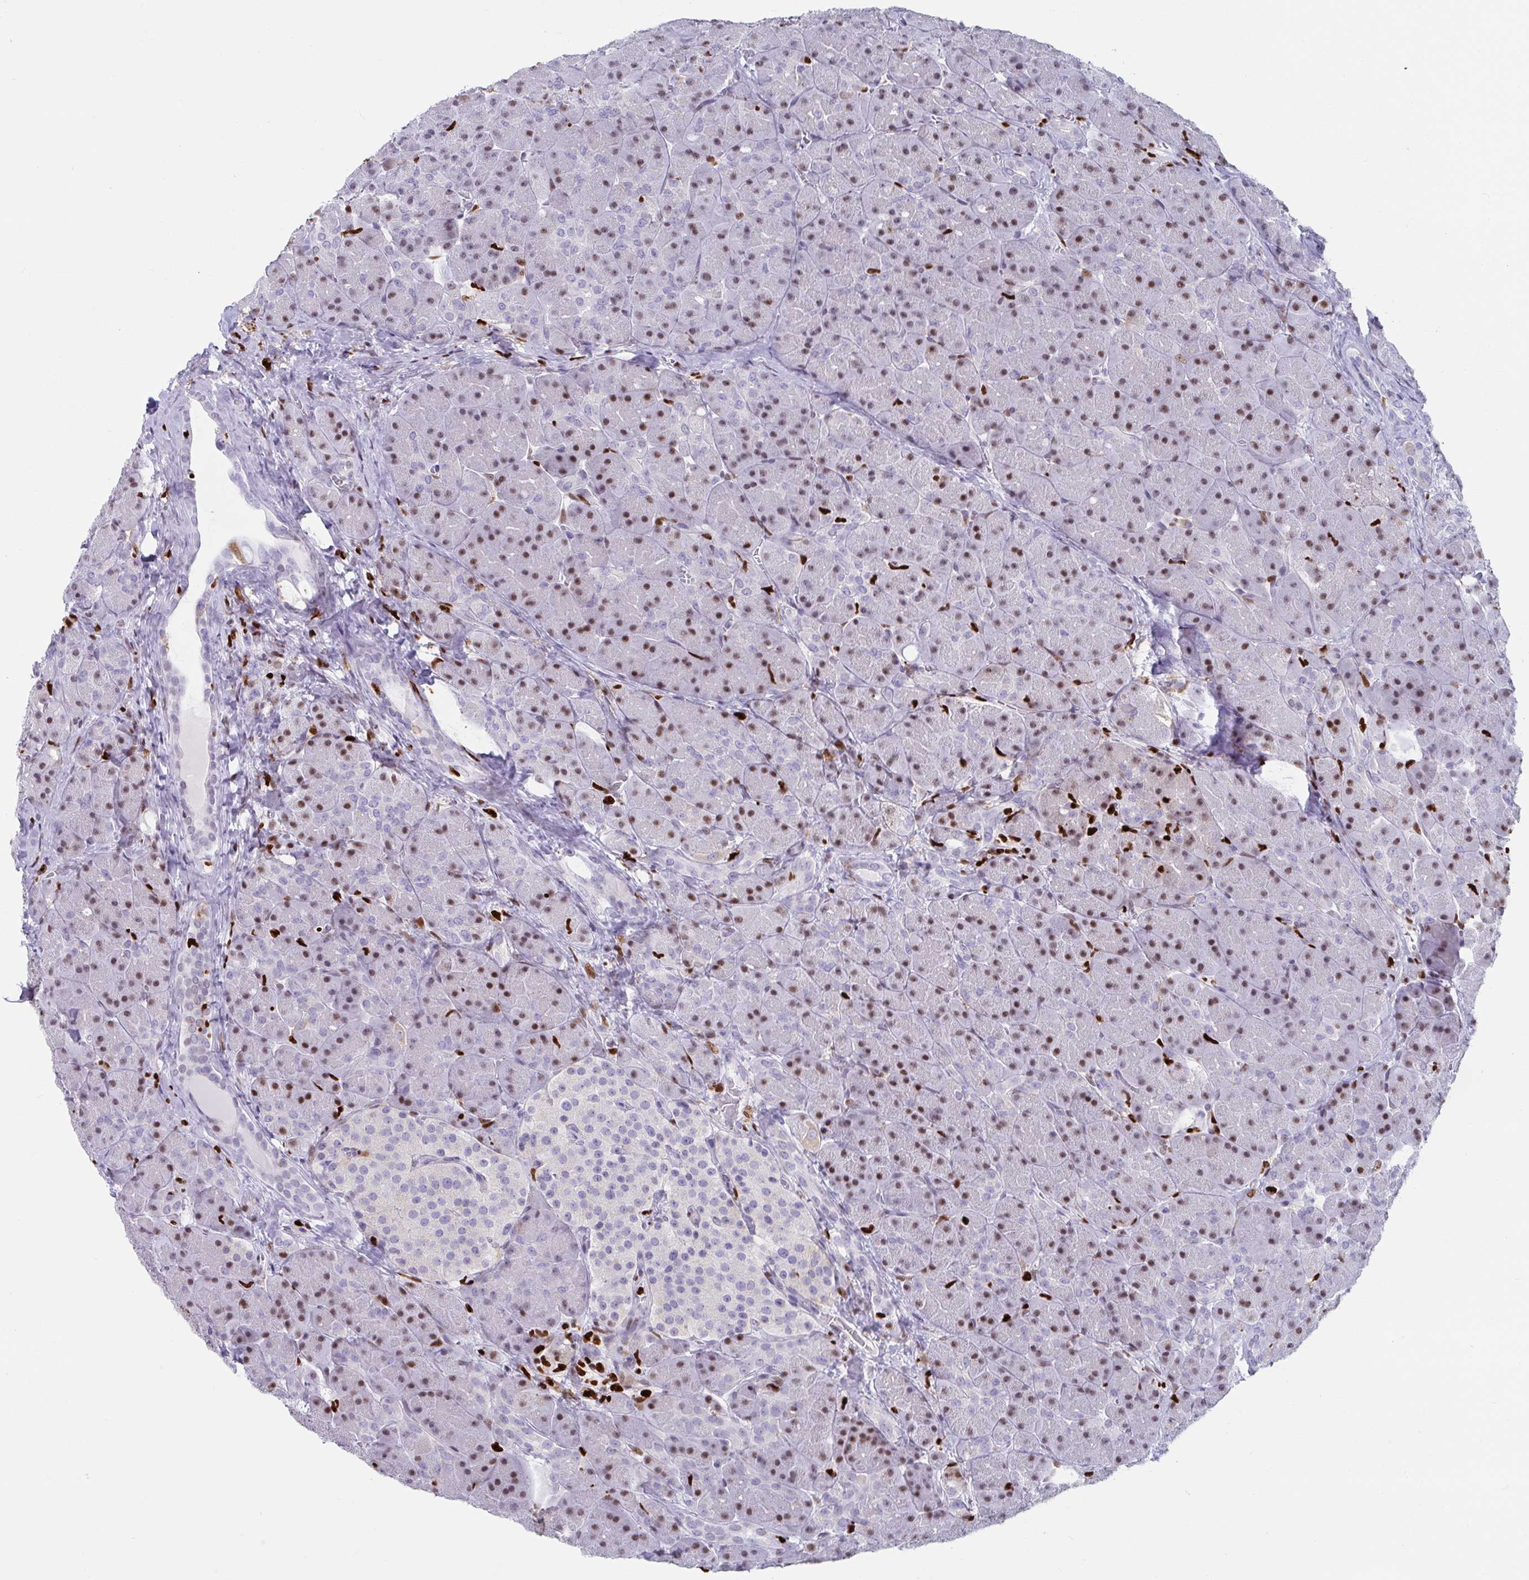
{"staining": {"intensity": "moderate", "quantity": "25%-75%", "location": "nuclear"}, "tissue": "pancreas", "cell_type": "Exocrine glandular cells", "image_type": "normal", "snomed": [{"axis": "morphology", "description": "Normal tissue, NOS"}, {"axis": "topography", "description": "Pancreas"}], "caption": "About 25%-75% of exocrine glandular cells in unremarkable human pancreas display moderate nuclear protein positivity as visualized by brown immunohistochemical staining.", "gene": "ZNF586", "patient": {"sex": "male", "age": 55}}